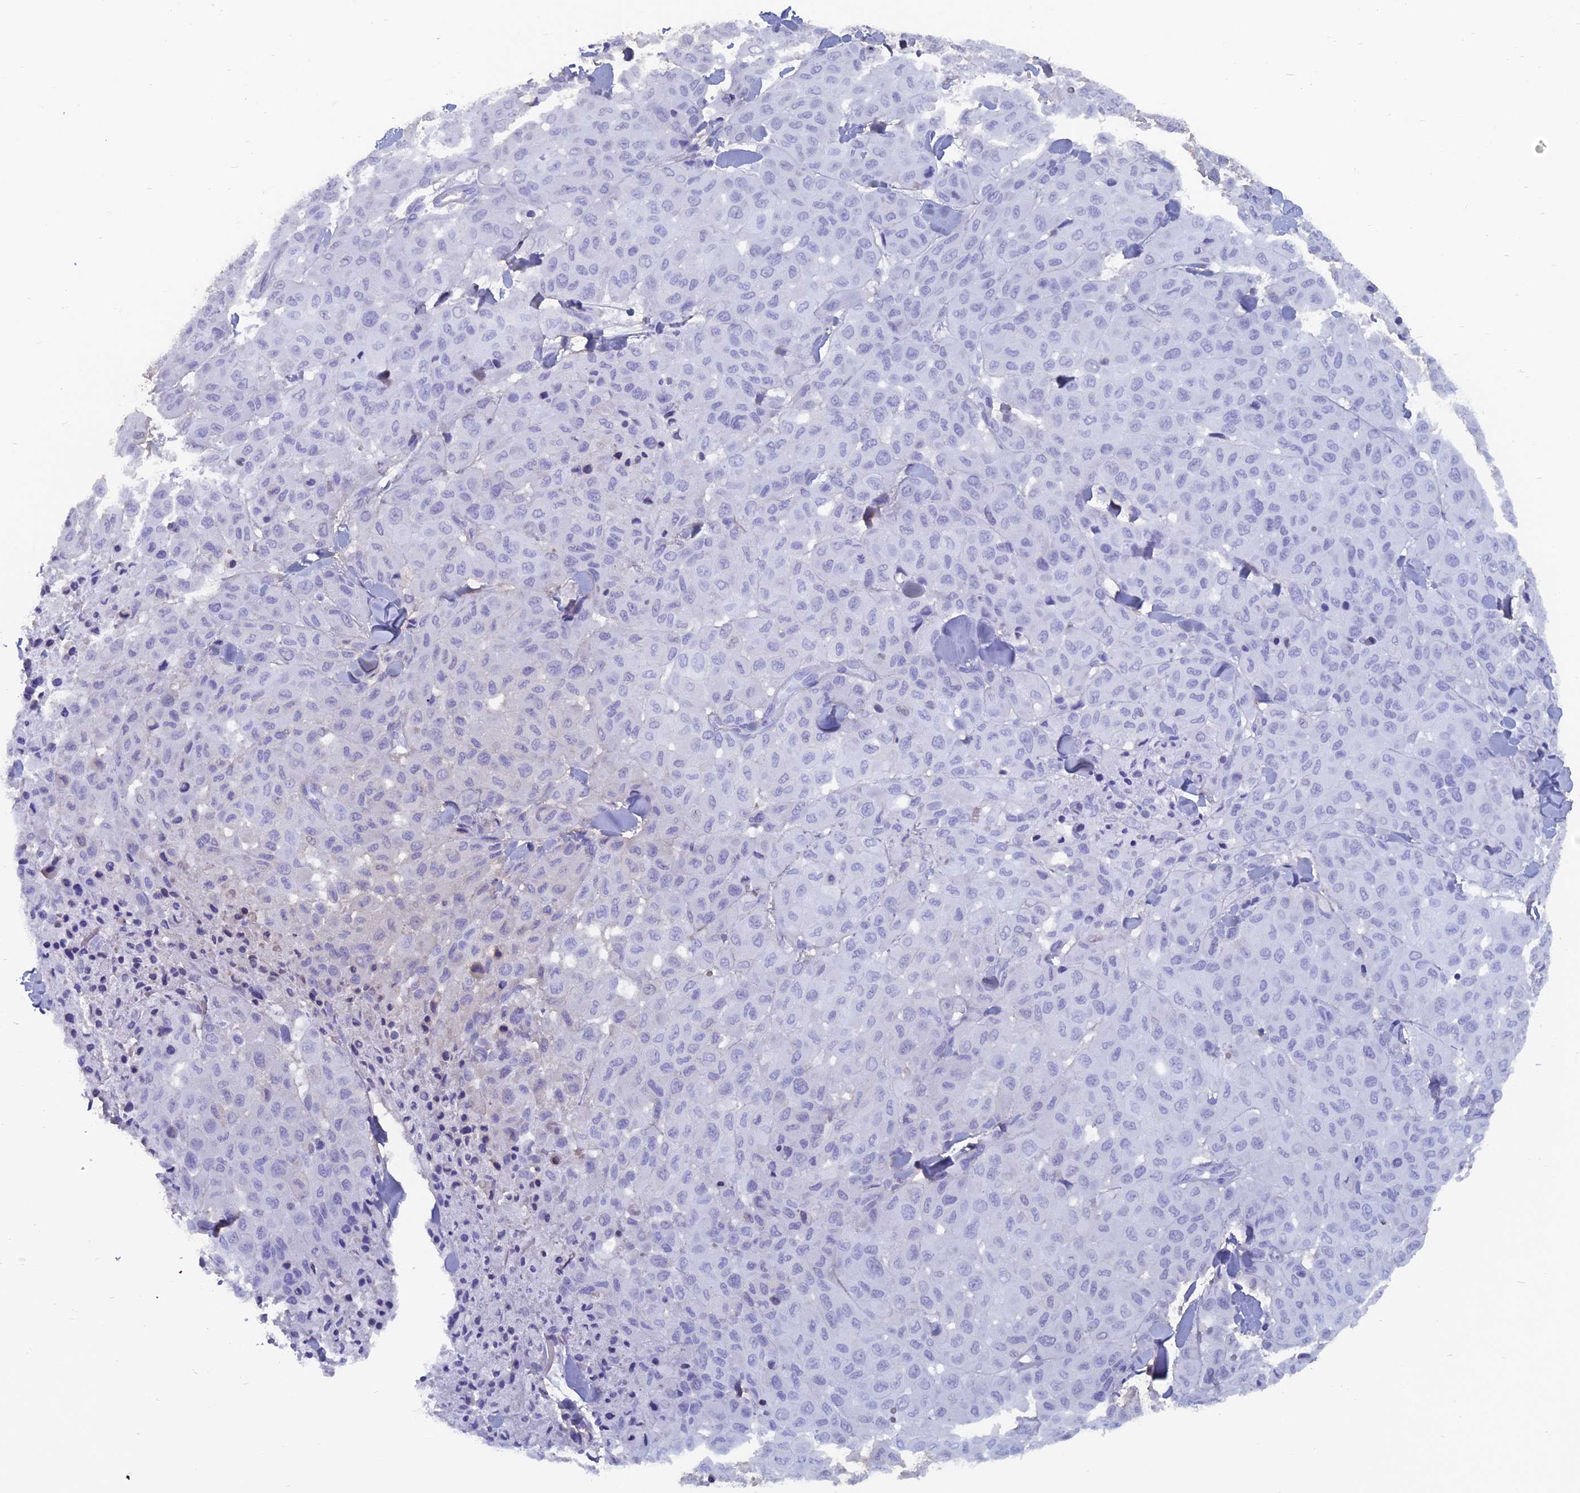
{"staining": {"intensity": "negative", "quantity": "none", "location": "none"}, "tissue": "melanoma", "cell_type": "Tumor cells", "image_type": "cancer", "snomed": [{"axis": "morphology", "description": "Malignant melanoma, Metastatic site"}, {"axis": "topography", "description": "Skin"}], "caption": "This is an IHC histopathology image of malignant melanoma (metastatic site). There is no expression in tumor cells.", "gene": "CAPS", "patient": {"sex": "female", "age": 81}}